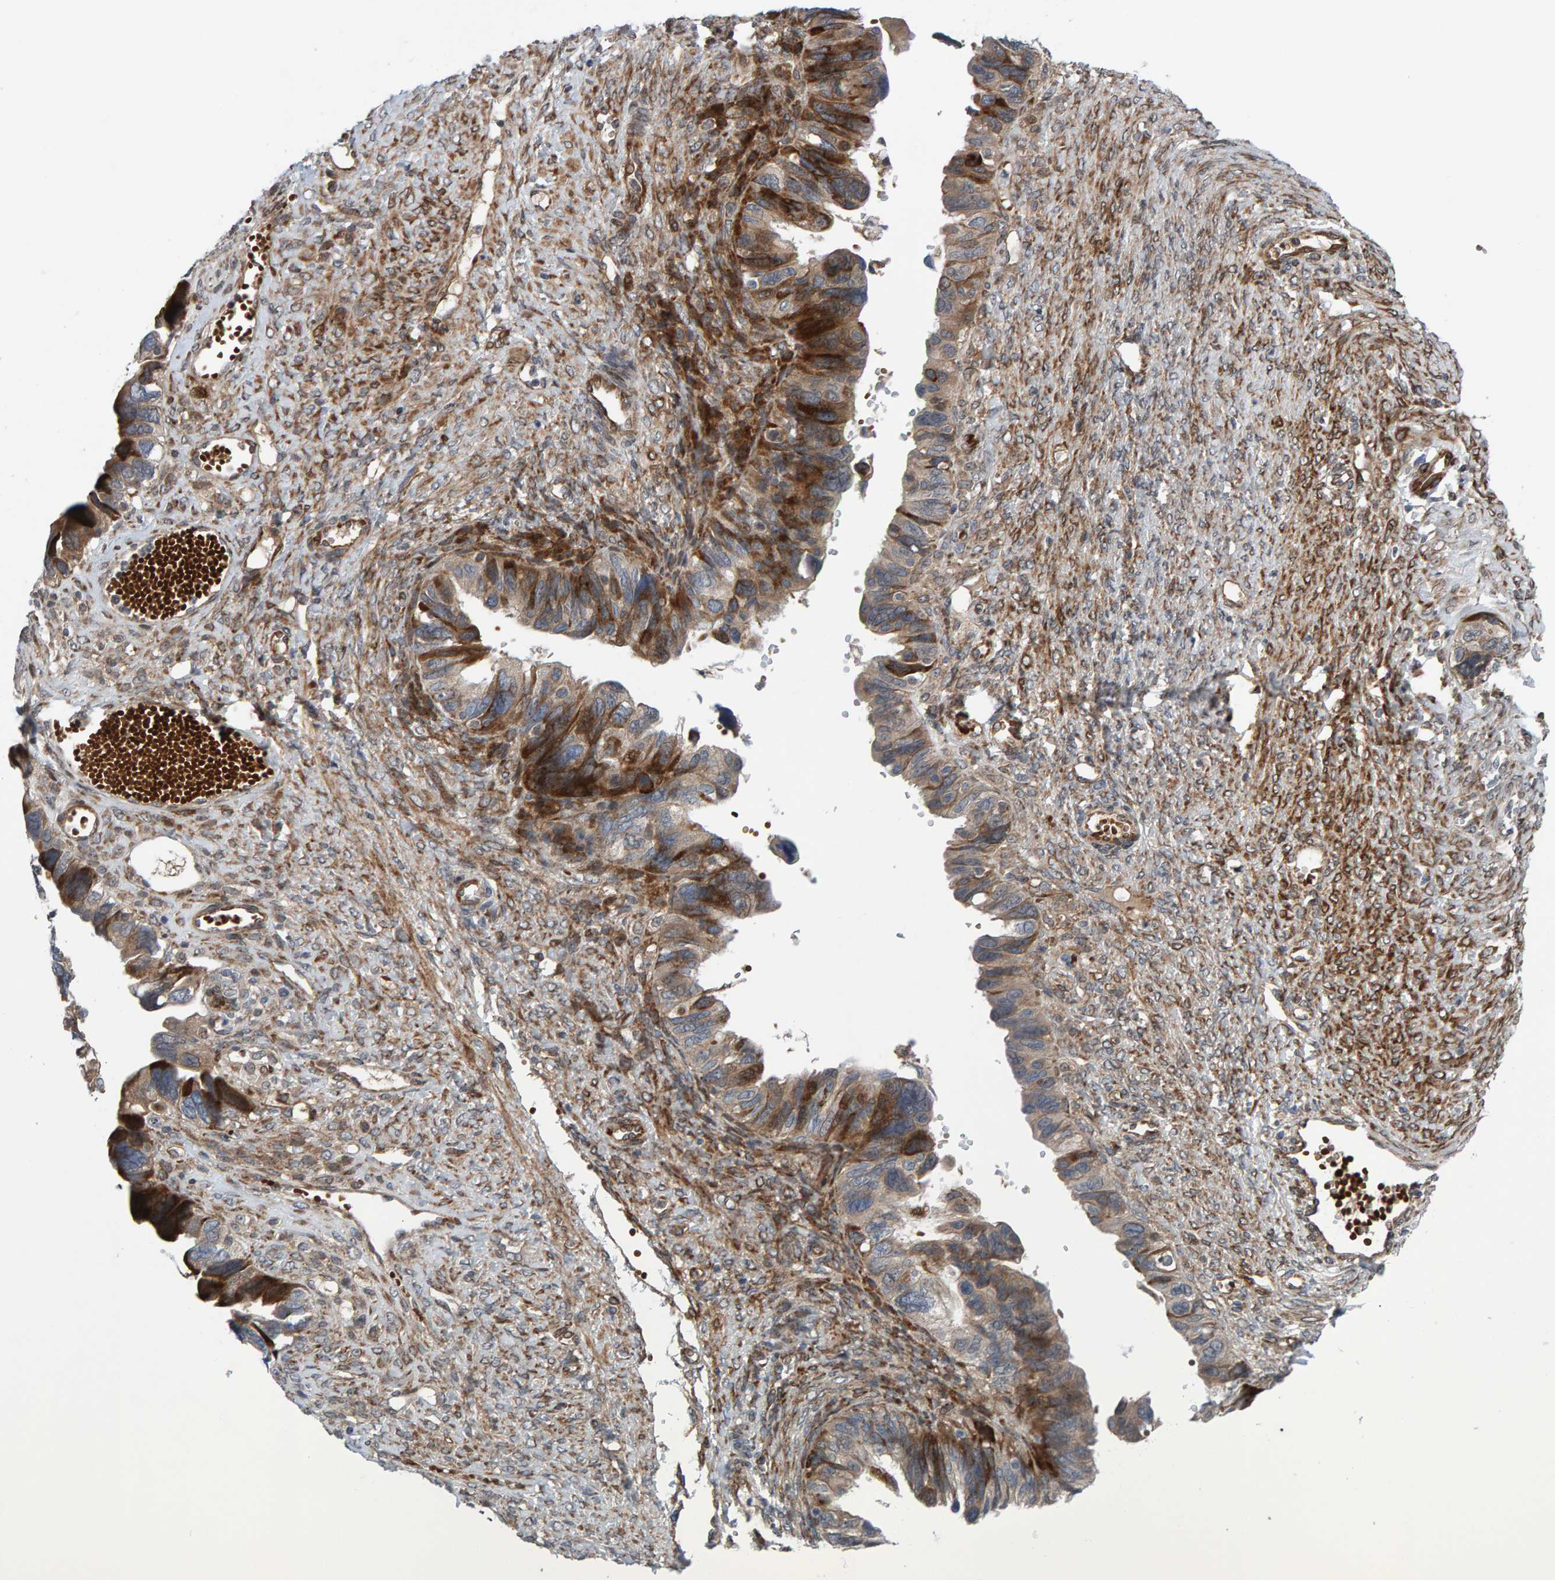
{"staining": {"intensity": "moderate", "quantity": ">75%", "location": "cytoplasmic/membranous"}, "tissue": "ovarian cancer", "cell_type": "Tumor cells", "image_type": "cancer", "snomed": [{"axis": "morphology", "description": "Cystadenocarcinoma, serous, NOS"}, {"axis": "topography", "description": "Ovary"}], "caption": "IHC of human ovarian cancer (serous cystadenocarcinoma) reveals medium levels of moderate cytoplasmic/membranous expression in approximately >75% of tumor cells.", "gene": "MFSD6L", "patient": {"sex": "female", "age": 79}}